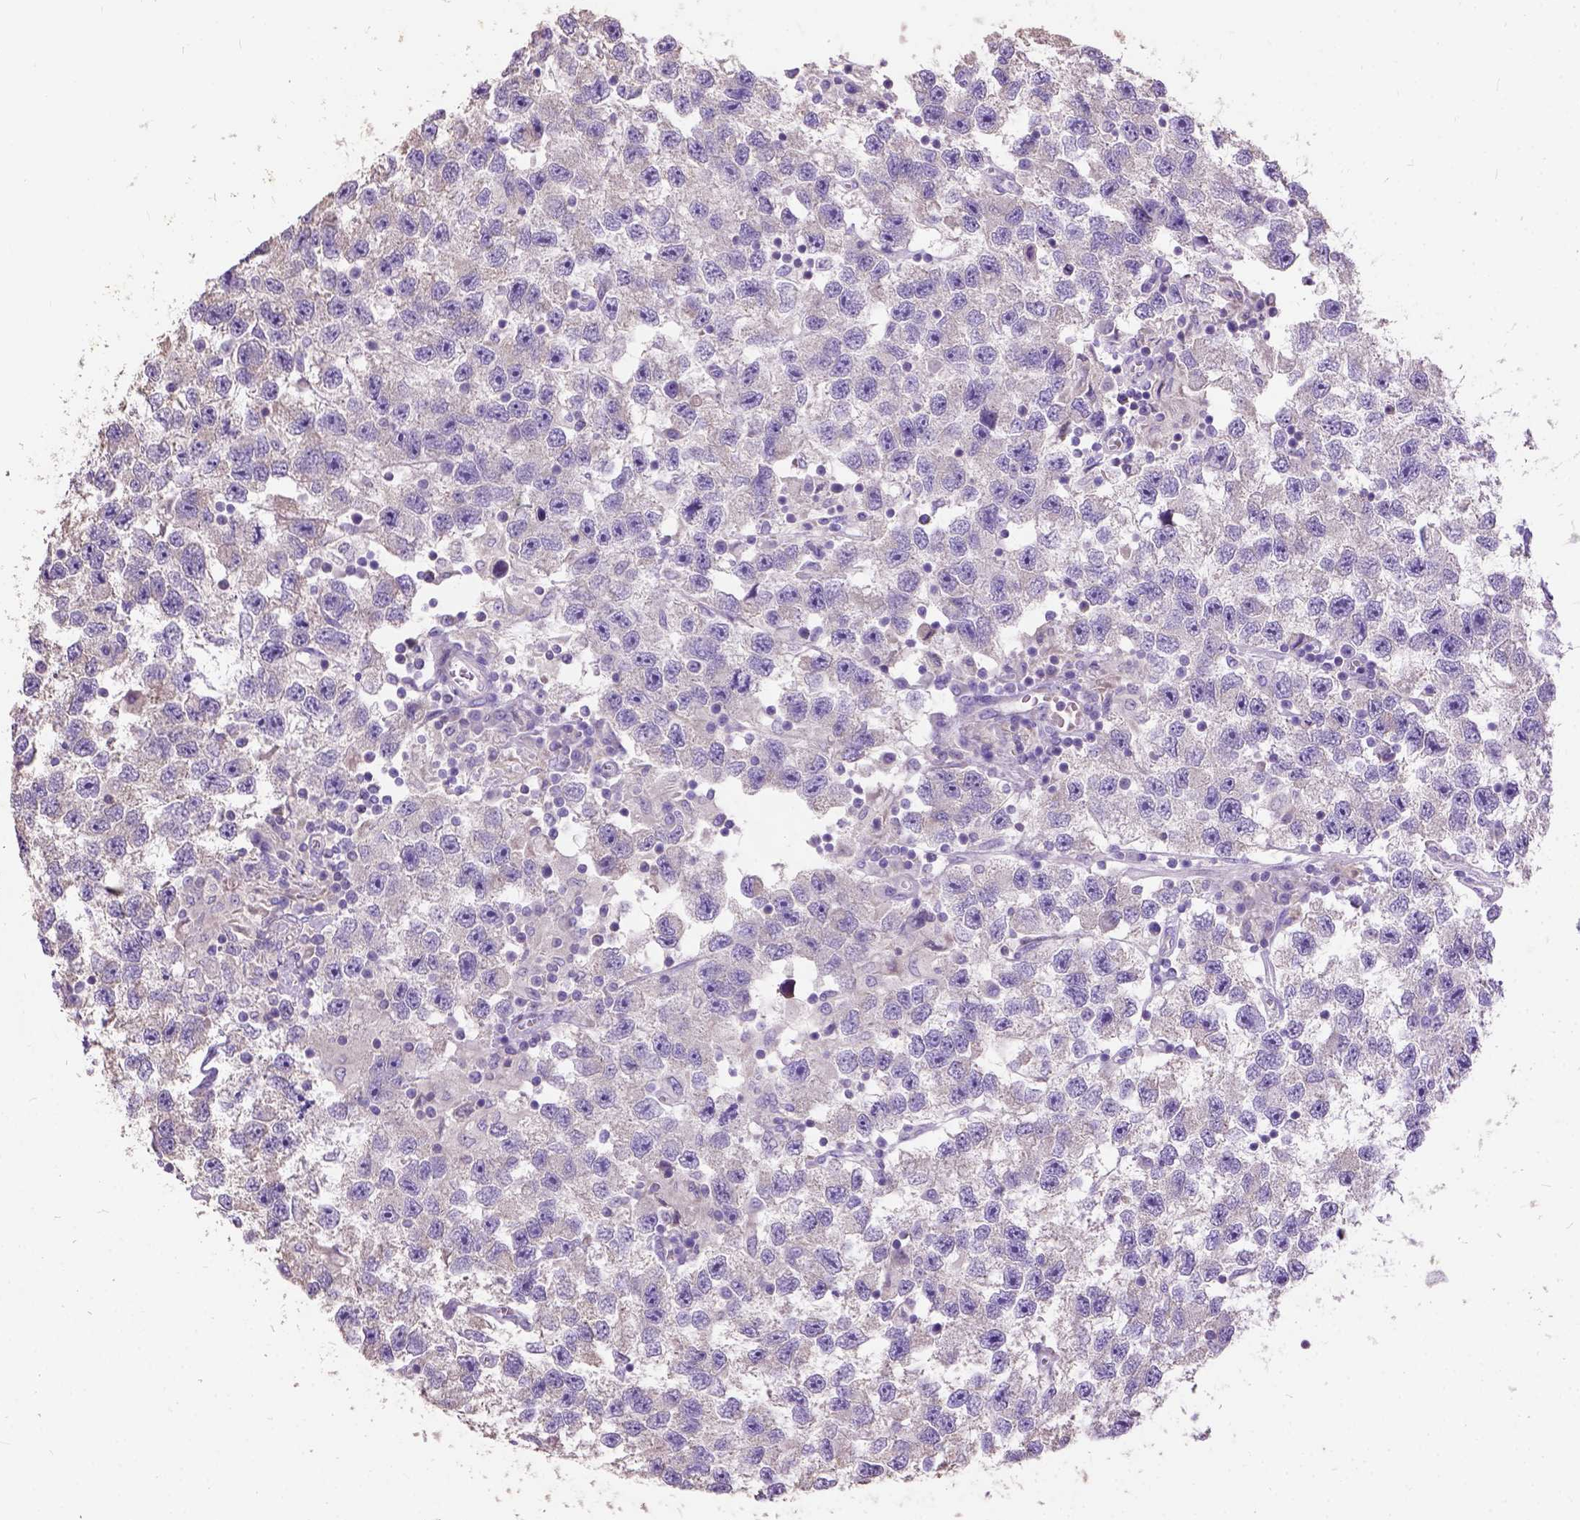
{"staining": {"intensity": "negative", "quantity": "none", "location": "none"}, "tissue": "testis cancer", "cell_type": "Tumor cells", "image_type": "cancer", "snomed": [{"axis": "morphology", "description": "Seminoma, NOS"}, {"axis": "topography", "description": "Testis"}], "caption": "IHC of human seminoma (testis) displays no staining in tumor cells.", "gene": "DQX1", "patient": {"sex": "male", "age": 26}}